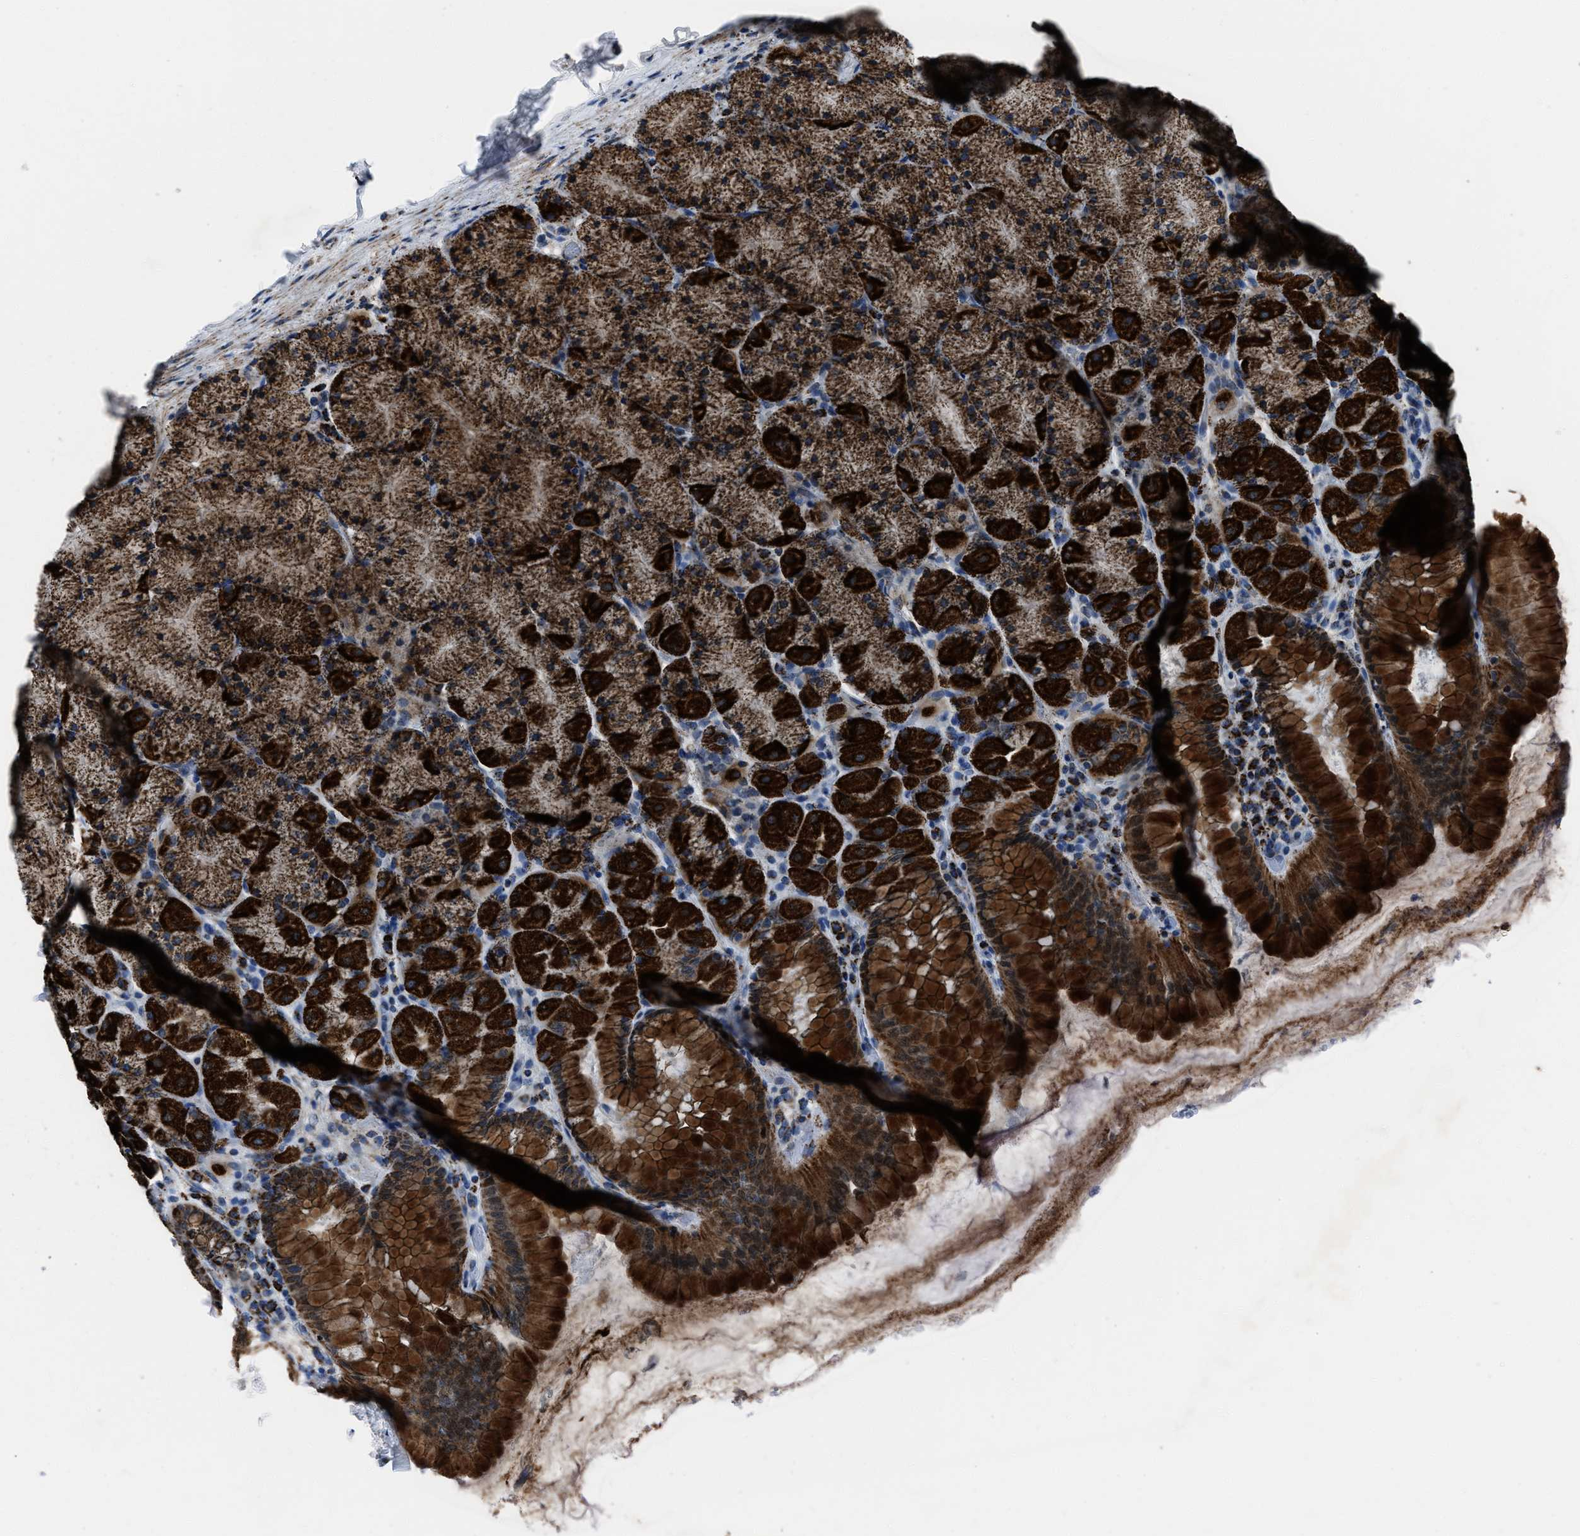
{"staining": {"intensity": "strong", "quantity": ">75%", "location": "cytoplasmic/membranous"}, "tissue": "stomach", "cell_type": "Glandular cells", "image_type": "normal", "snomed": [{"axis": "morphology", "description": "Normal tissue, NOS"}, {"axis": "topography", "description": "Stomach, upper"}], "caption": "Stomach stained for a protein (brown) demonstrates strong cytoplasmic/membranous positive expression in about >75% of glandular cells.", "gene": "NSD3", "patient": {"sex": "female", "age": 56}}